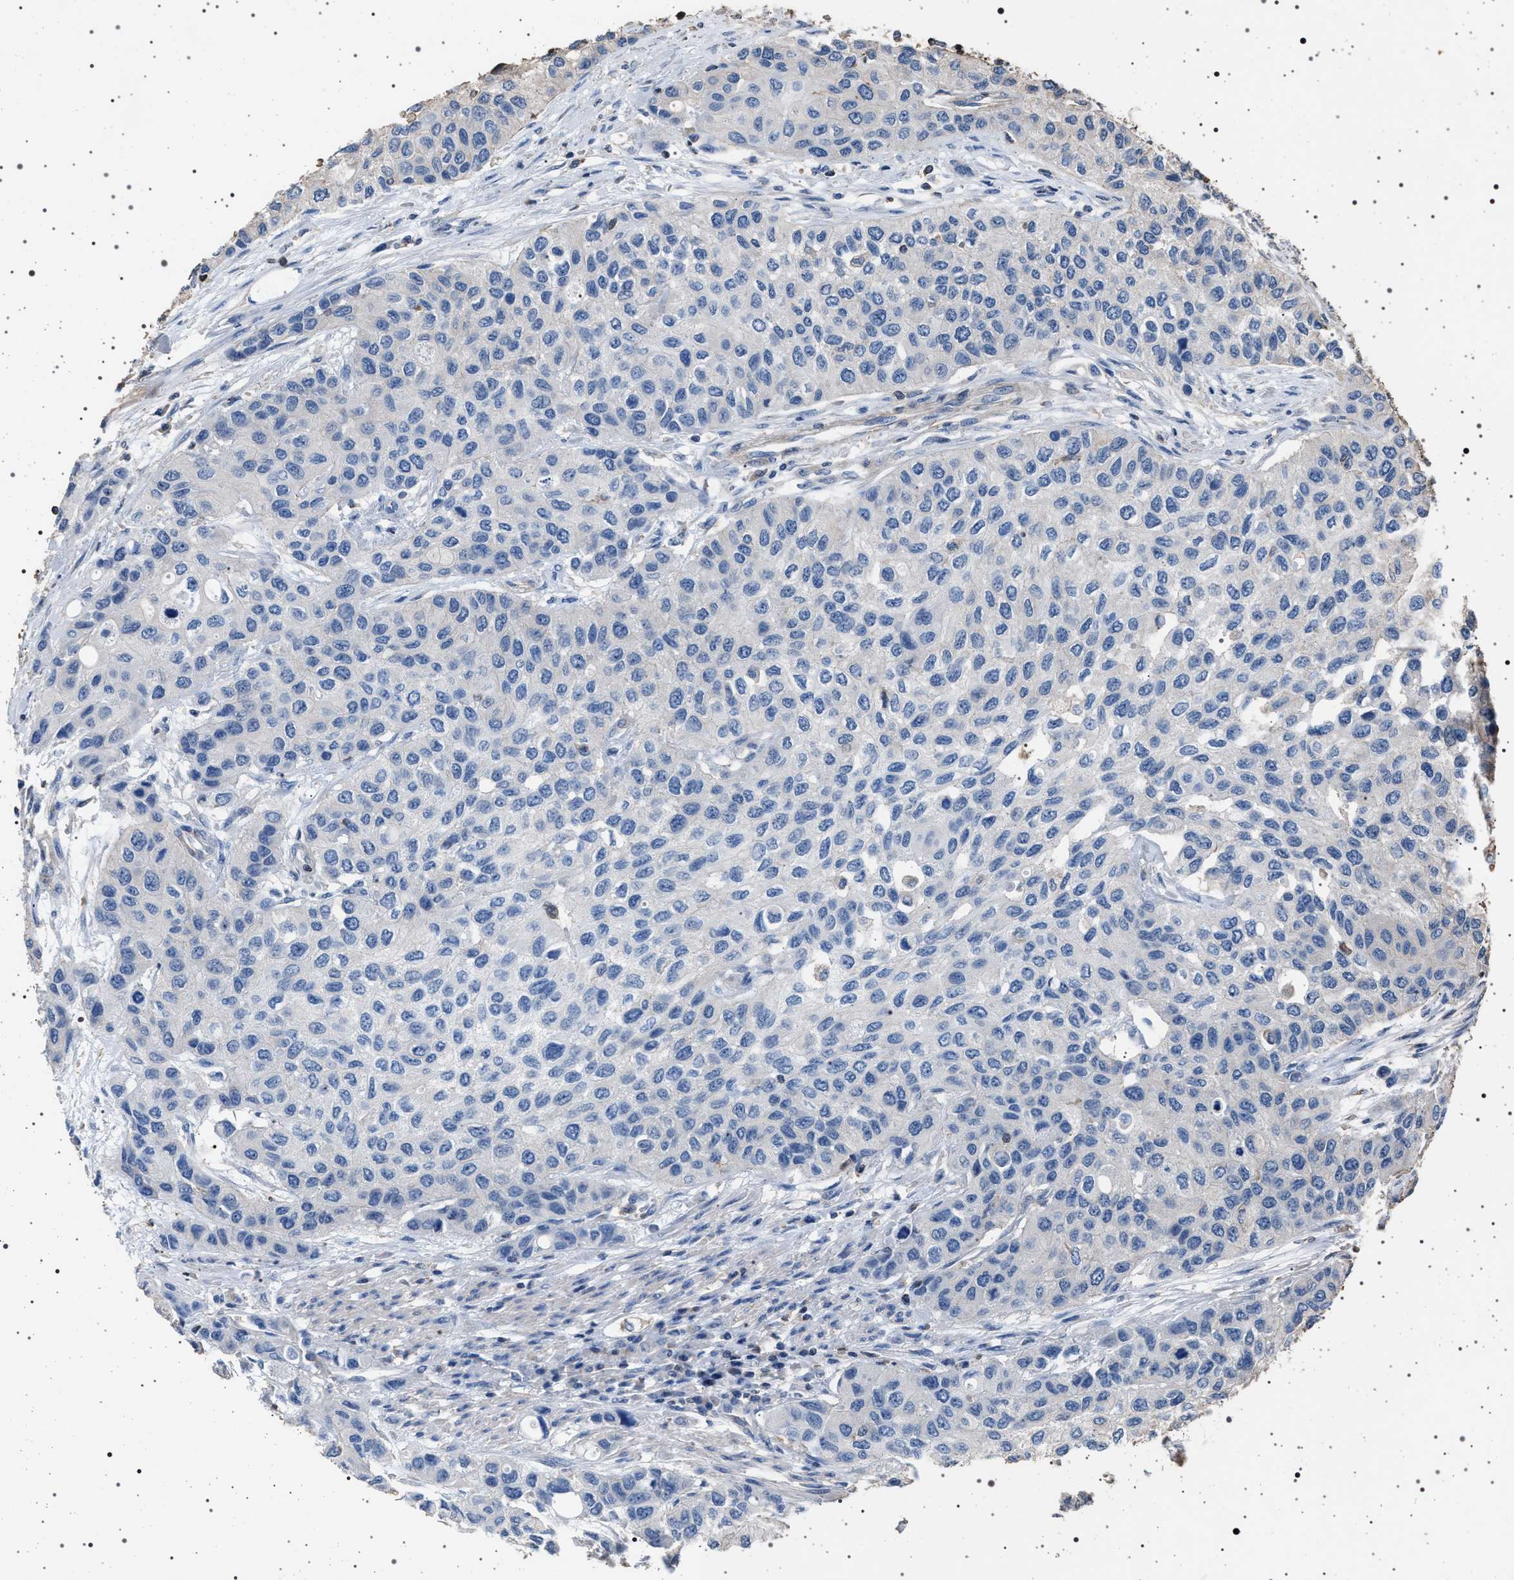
{"staining": {"intensity": "negative", "quantity": "none", "location": "none"}, "tissue": "urothelial cancer", "cell_type": "Tumor cells", "image_type": "cancer", "snomed": [{"axis": "morphology", "description": "Urothelial carcinoma, High grade"}, {"axis": "topography", "description": "Urinary bladder"}], "caption": "IHC histopathology image of urothelial cancer stained for a protein (brown), which demonstrates no staining in tumor cells.", "gene": "SMAP2", "patient": {"sex": "female", "age": 56}}